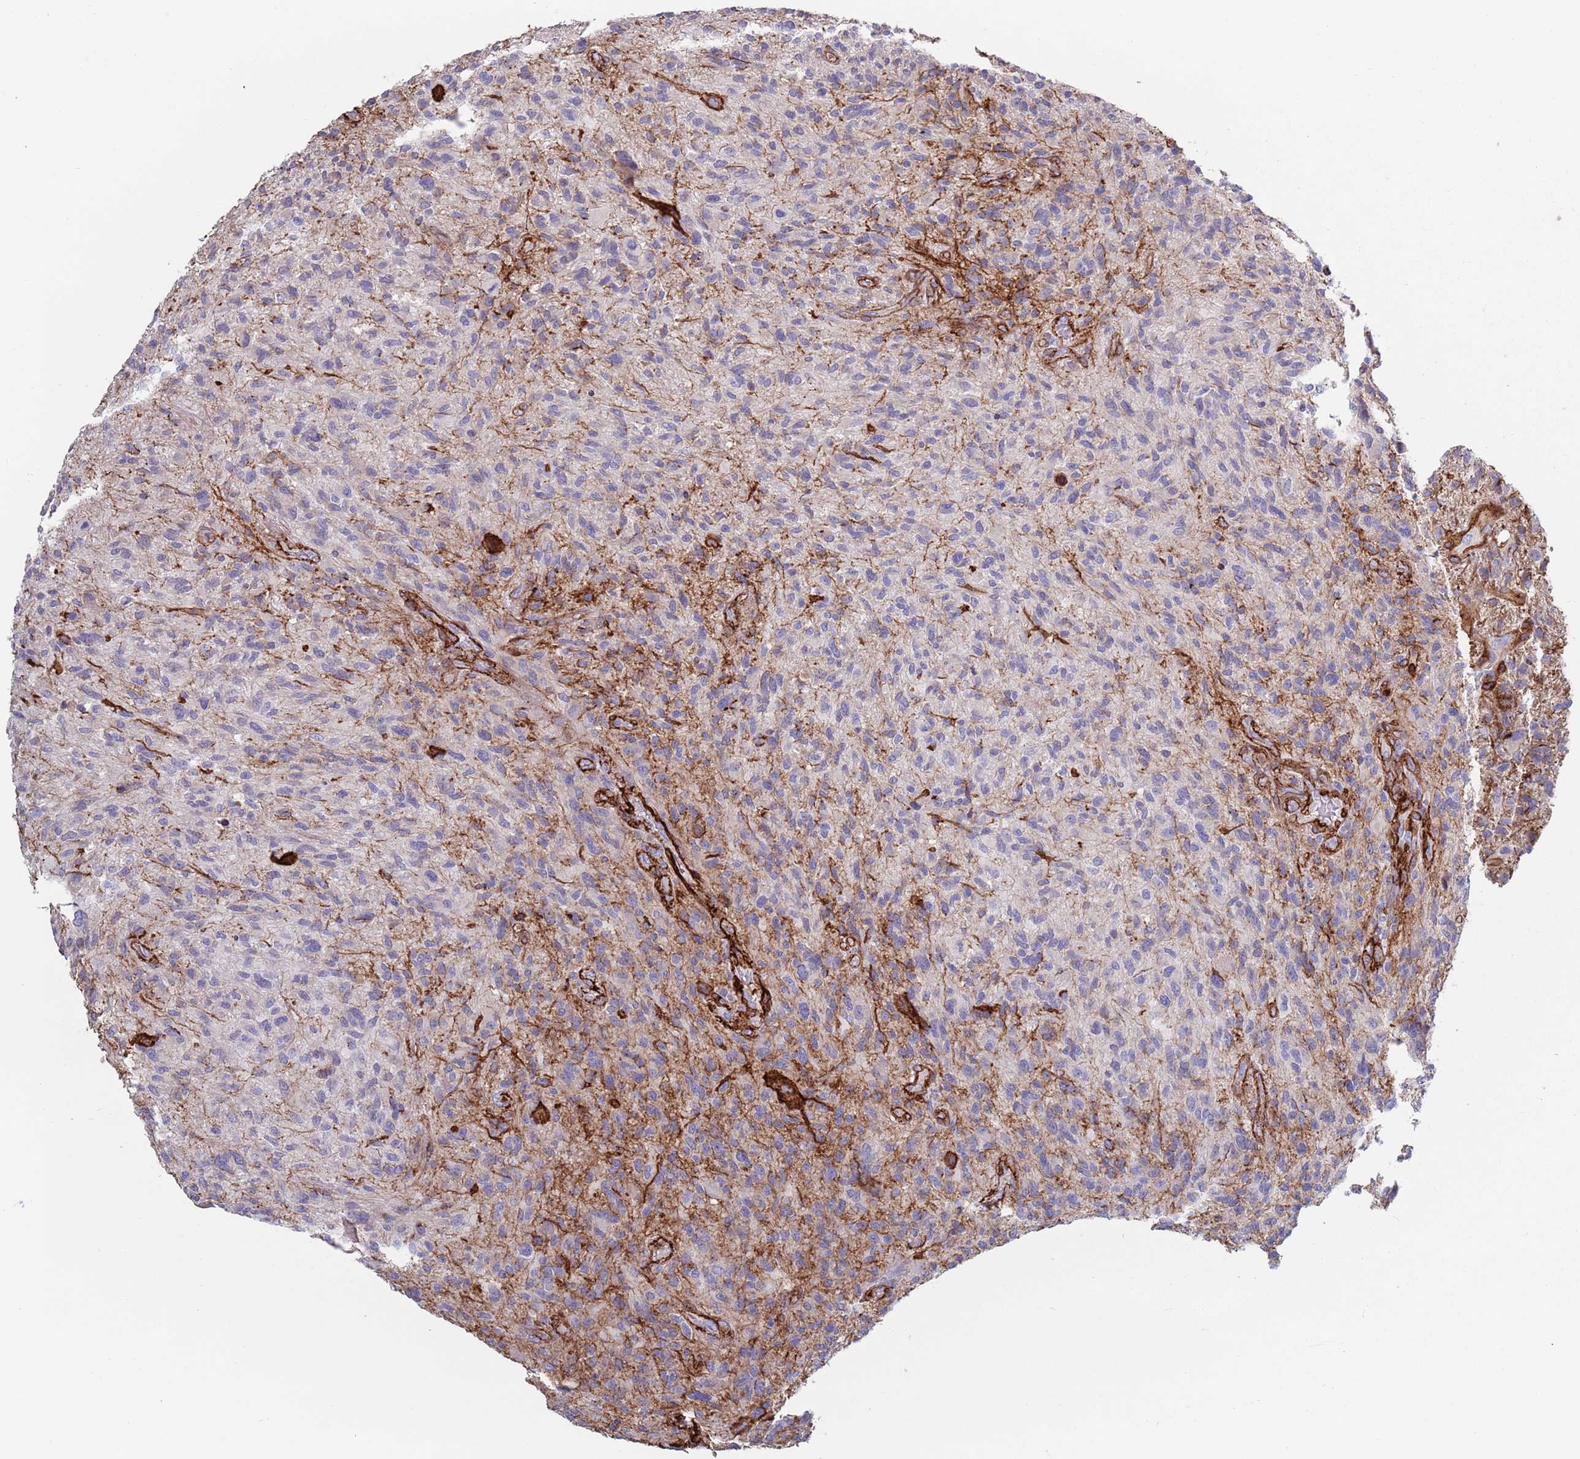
{"staining": {"intensity": "negative", "quantity": "none", "location": "none"}, "tissue": "glioma", "cell_type": "Tumor cells", "image_type": "cancer", "snomed": [{"axis": "morphology", "description": "Glioma, malignant, High grade"}, {"axis": "topography", "description": "Brain"}], "caption": "This is a image of immunohistochemistry staining of glioma, which shows no staining in tumor cells.", "gene": "RNF144A", "patient": {"sex": "male", "age": 47}}